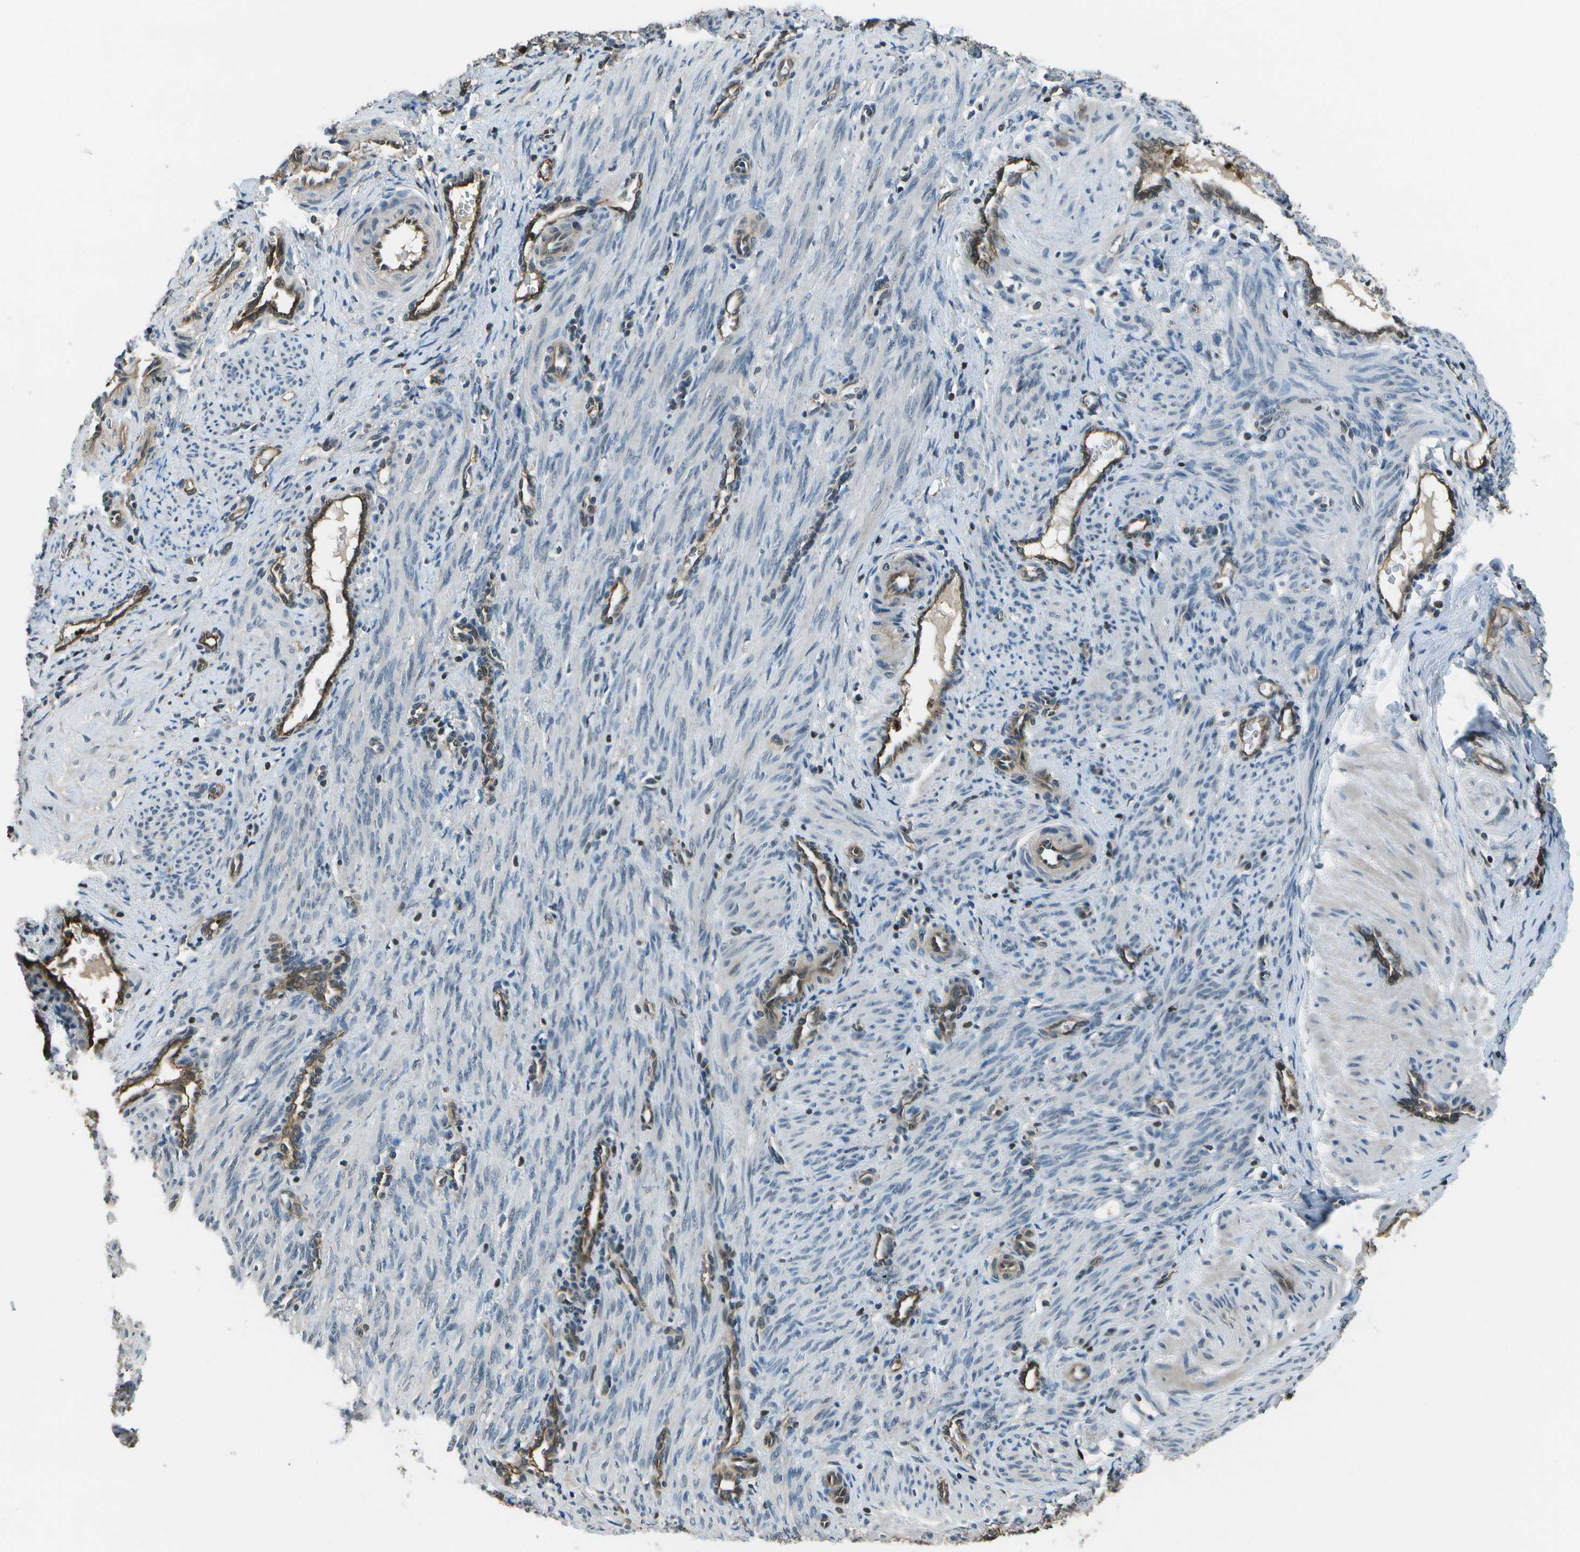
{"staining": {"intensity": "weak", "quantity": "<25%", "location": "cytoplasmic/membranous"}, "tissue": "smooth muscle", "cell_type": "Smooth muscle cells", "image_type": "normal", "snomed": [{"axis": "morphology", "description": "Normal tissue, NOS"}, {"axis": "topography", "description": "Endometrium"}], "caption": "Immunohistochemistry (IHC) of normal smooth muscle demonstrates no positivity in smooth muscle cells.", "gene": "PDLIM1", "patient": {"sex": "female", "age": 33}}